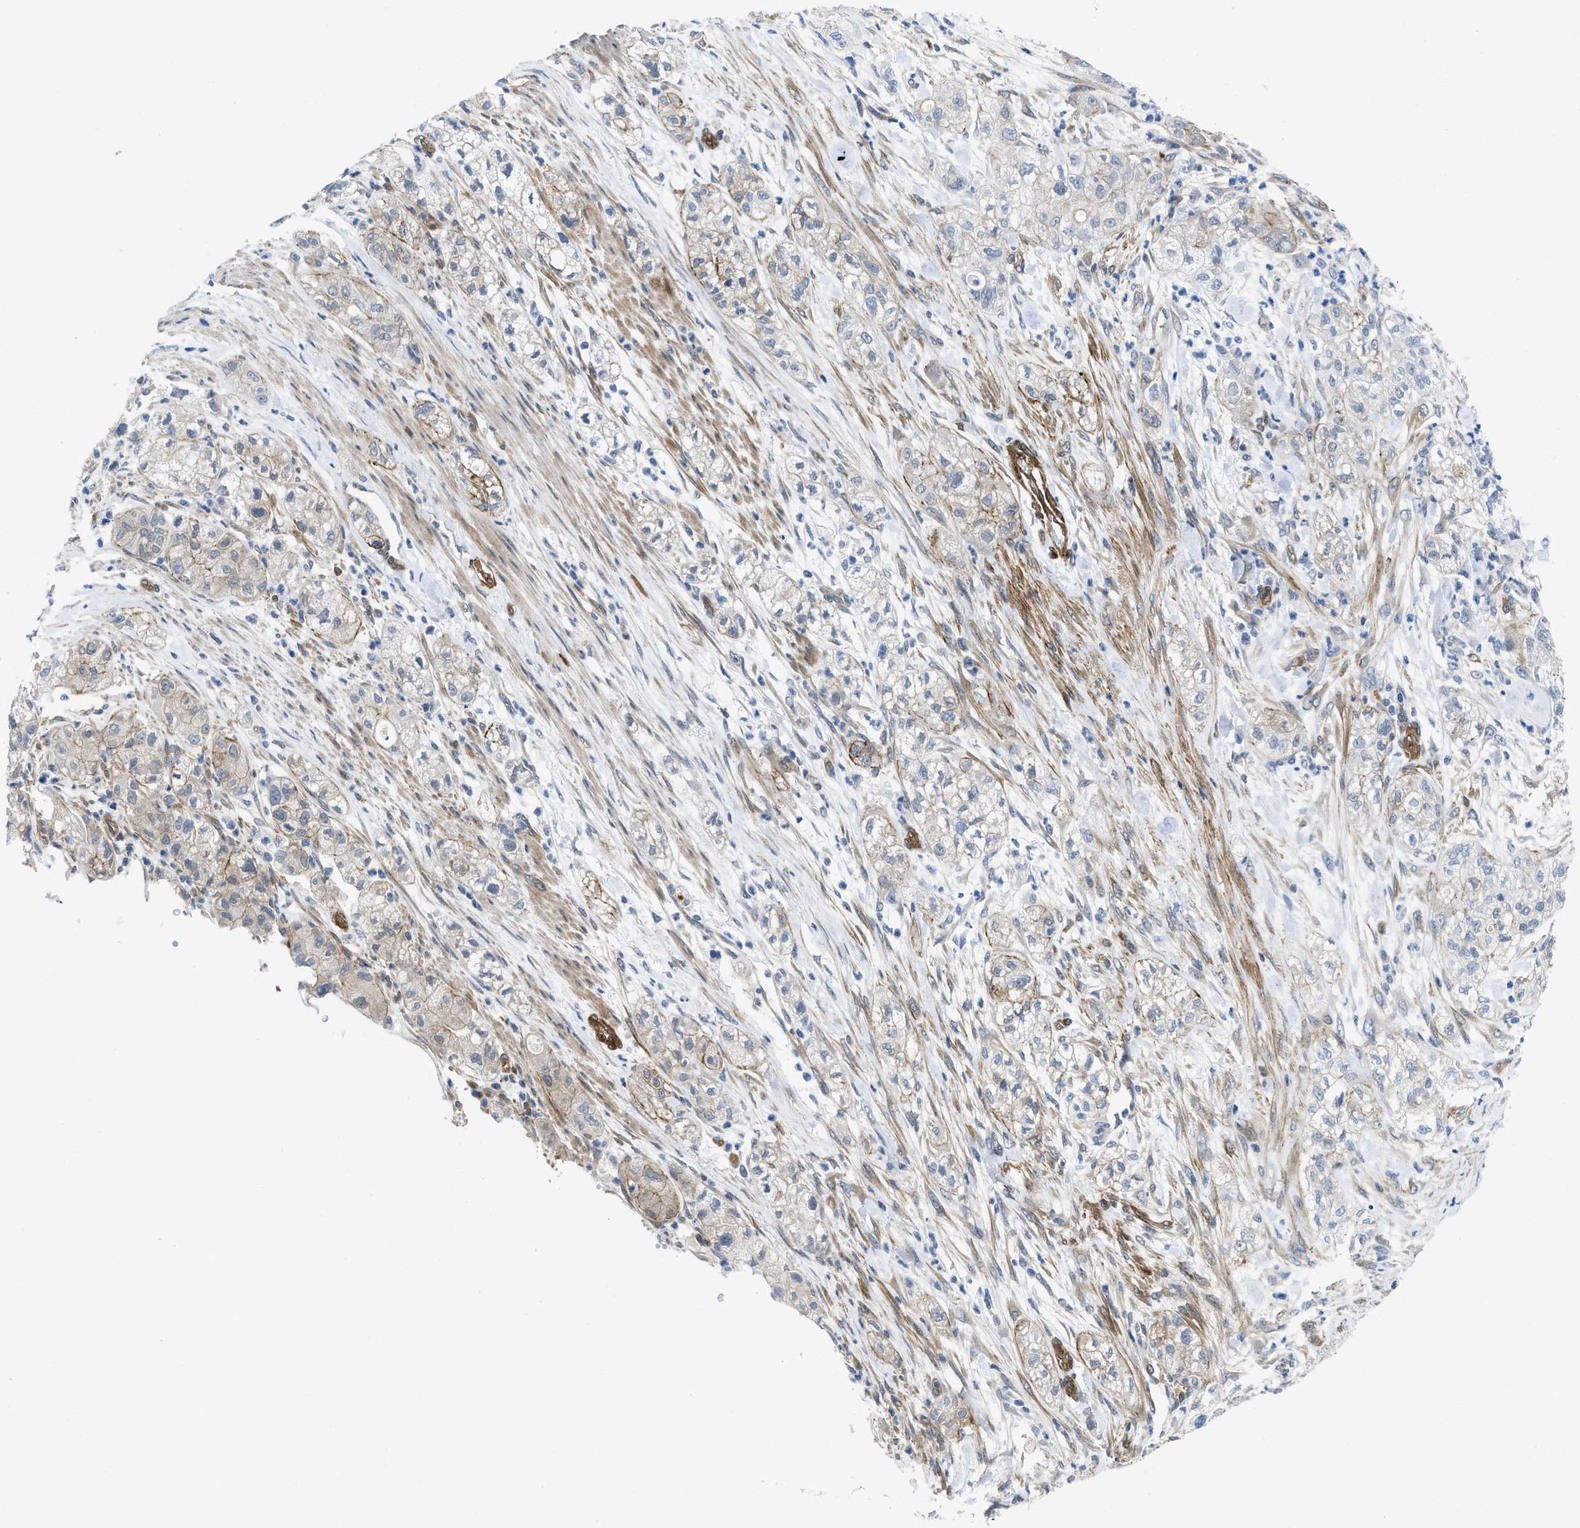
{"staining": {"intensity": "weak", "quantity": "<25%", "location": "cytoplasmic/membranous"}, "tissue": "pancreatic cancer", "cell_type": "Tumor cells", "image_type": "cancer", "snomed": [{"axis": "morphology", "description": "Adenocarcinoma, NOS"}, {"axis": "topography", "description": "Pancreas"}], "caption": "Immunohistochemistry (IHC) of human pancreatic cancer displays no expression in tumor cells. (DAB (3,3'-diaminobenzidine) IHC, high magnification).", "gene": "PDLIM5", "patient": {"sex": "female", "age": 78}}